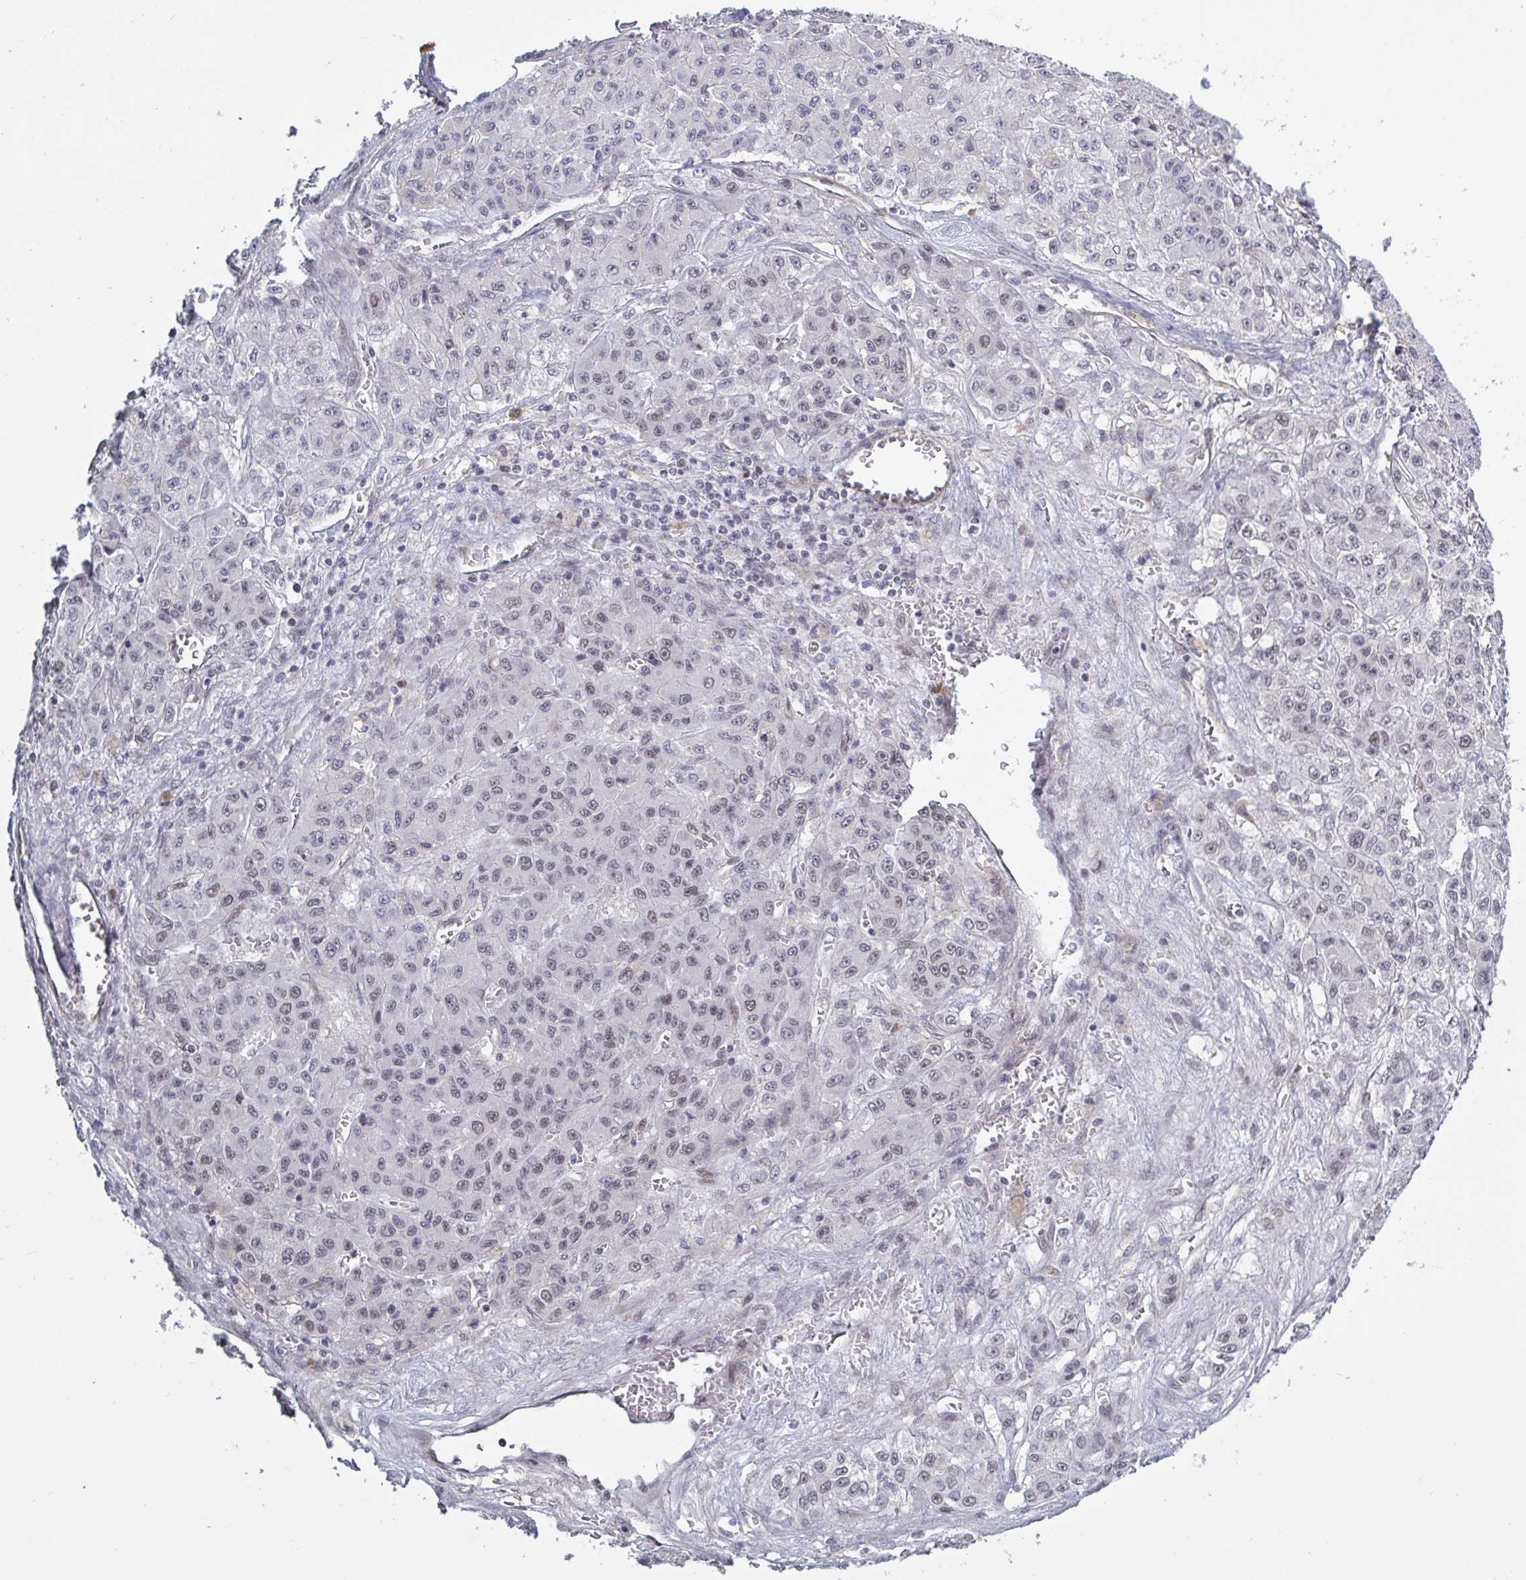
{"staining": {"intensity": "weak", "quantity": "25%-75%", "location": "nuclear"}, "tissue": "liver cancer", "cell_type": "Tumor cells", "image_type": "cancer", "snomed": [{"axis": "morphology", "description": "Carcinoma, Hepatocellular, NOS"}, {"axis": "topography", "description": "Liver"}], "caption": "Protein staining exhibits weak nuclear staining in about 25%-75% of tumor cells in liver cancer (hepatocellular carcinoma).", "gene": "BCL7B", "patient": {"sex": "male", "age": 70}}